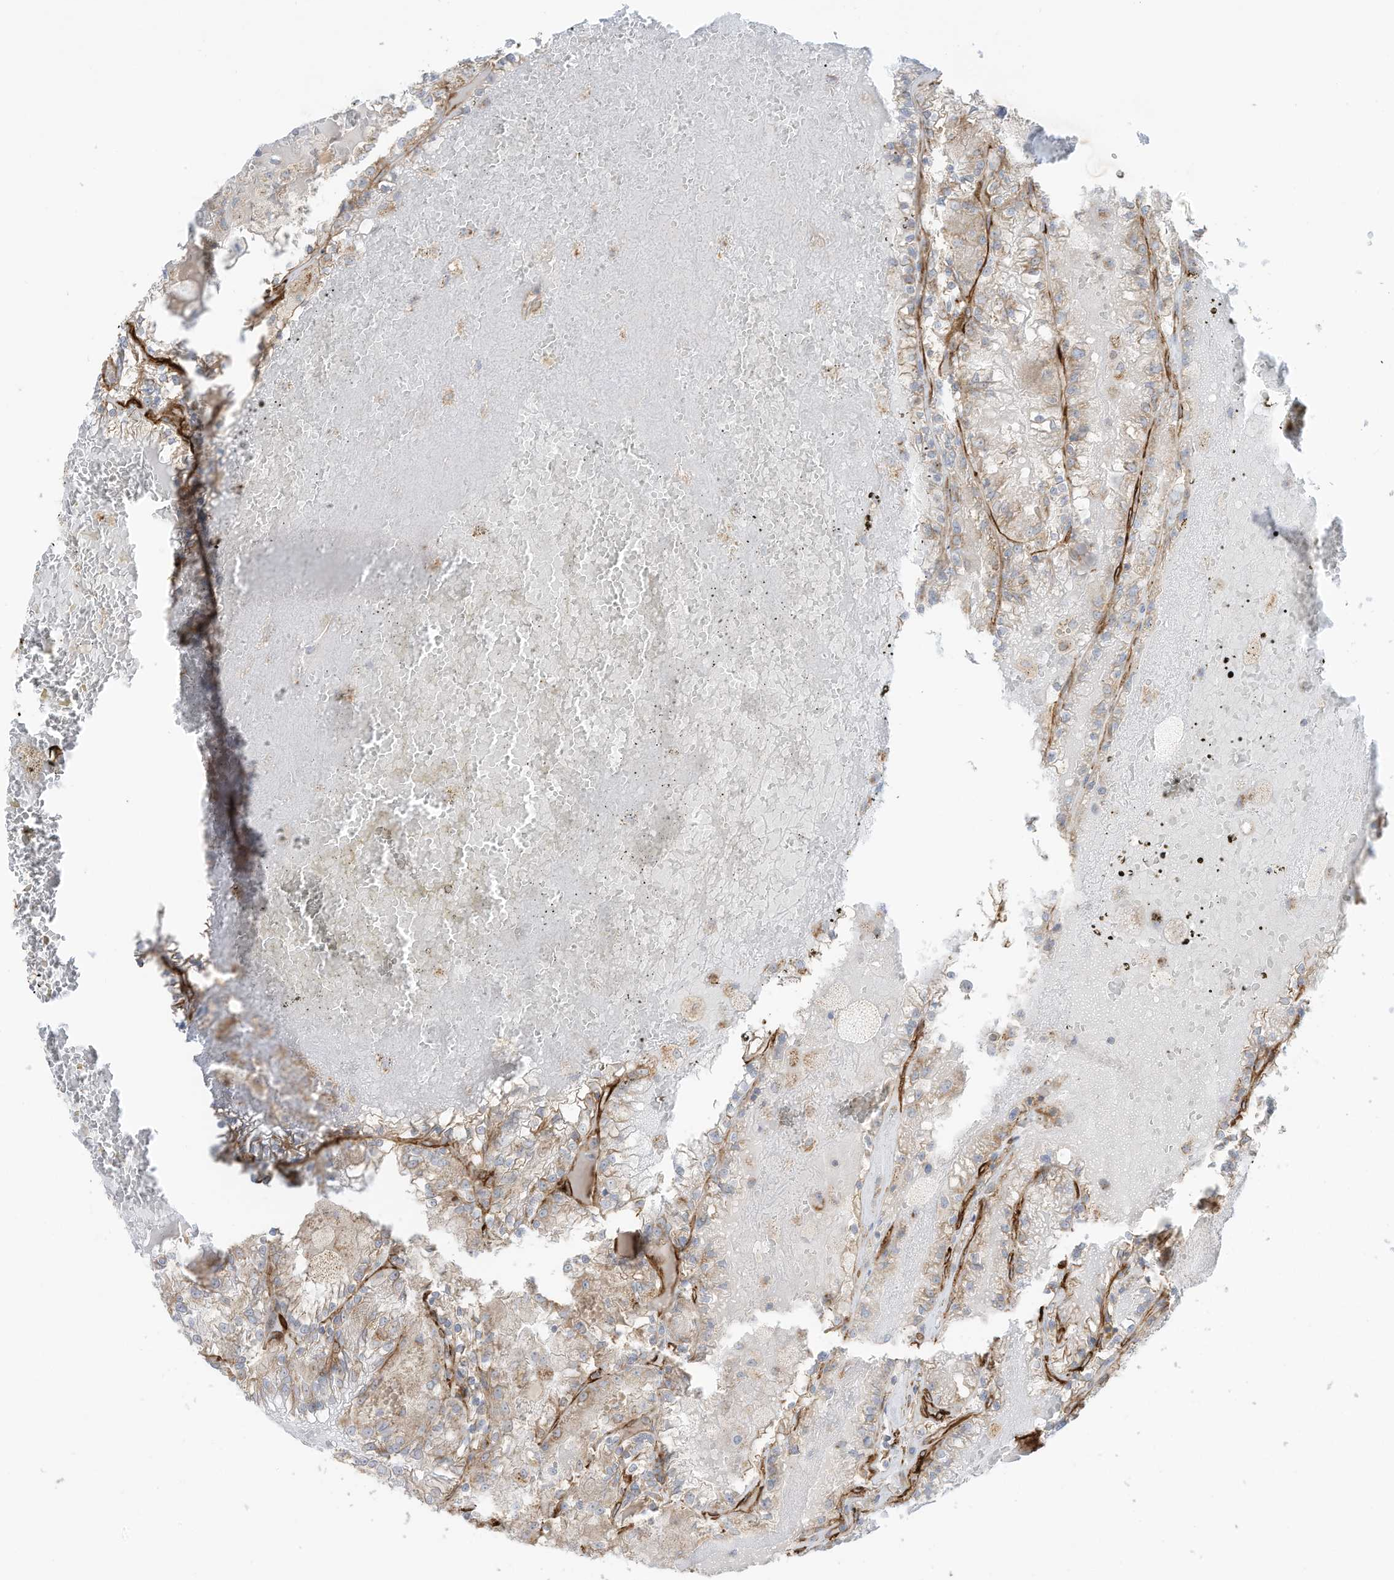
{"staining": {"intensity": "weak", "quantity": "25%-75%", "location": "cytoplasmic/membranous"}, "tissue": "renal cancer", "cell_type": "Tumor cells", "image_type": "cancer", "snomed": [{"axis": "morphology", "description": "Adenocarcinoma, NOS"}, {"axis": "topography", "description": "Kidney"}], "caption": "Brown immunohistochemical staining in renal cancer reveals weak cytoplasmic/membranous staining in approximately 25%-75% of tumor cells.", "gene": "ABCB7", "patient": {"sex": "female", "age": 56}}